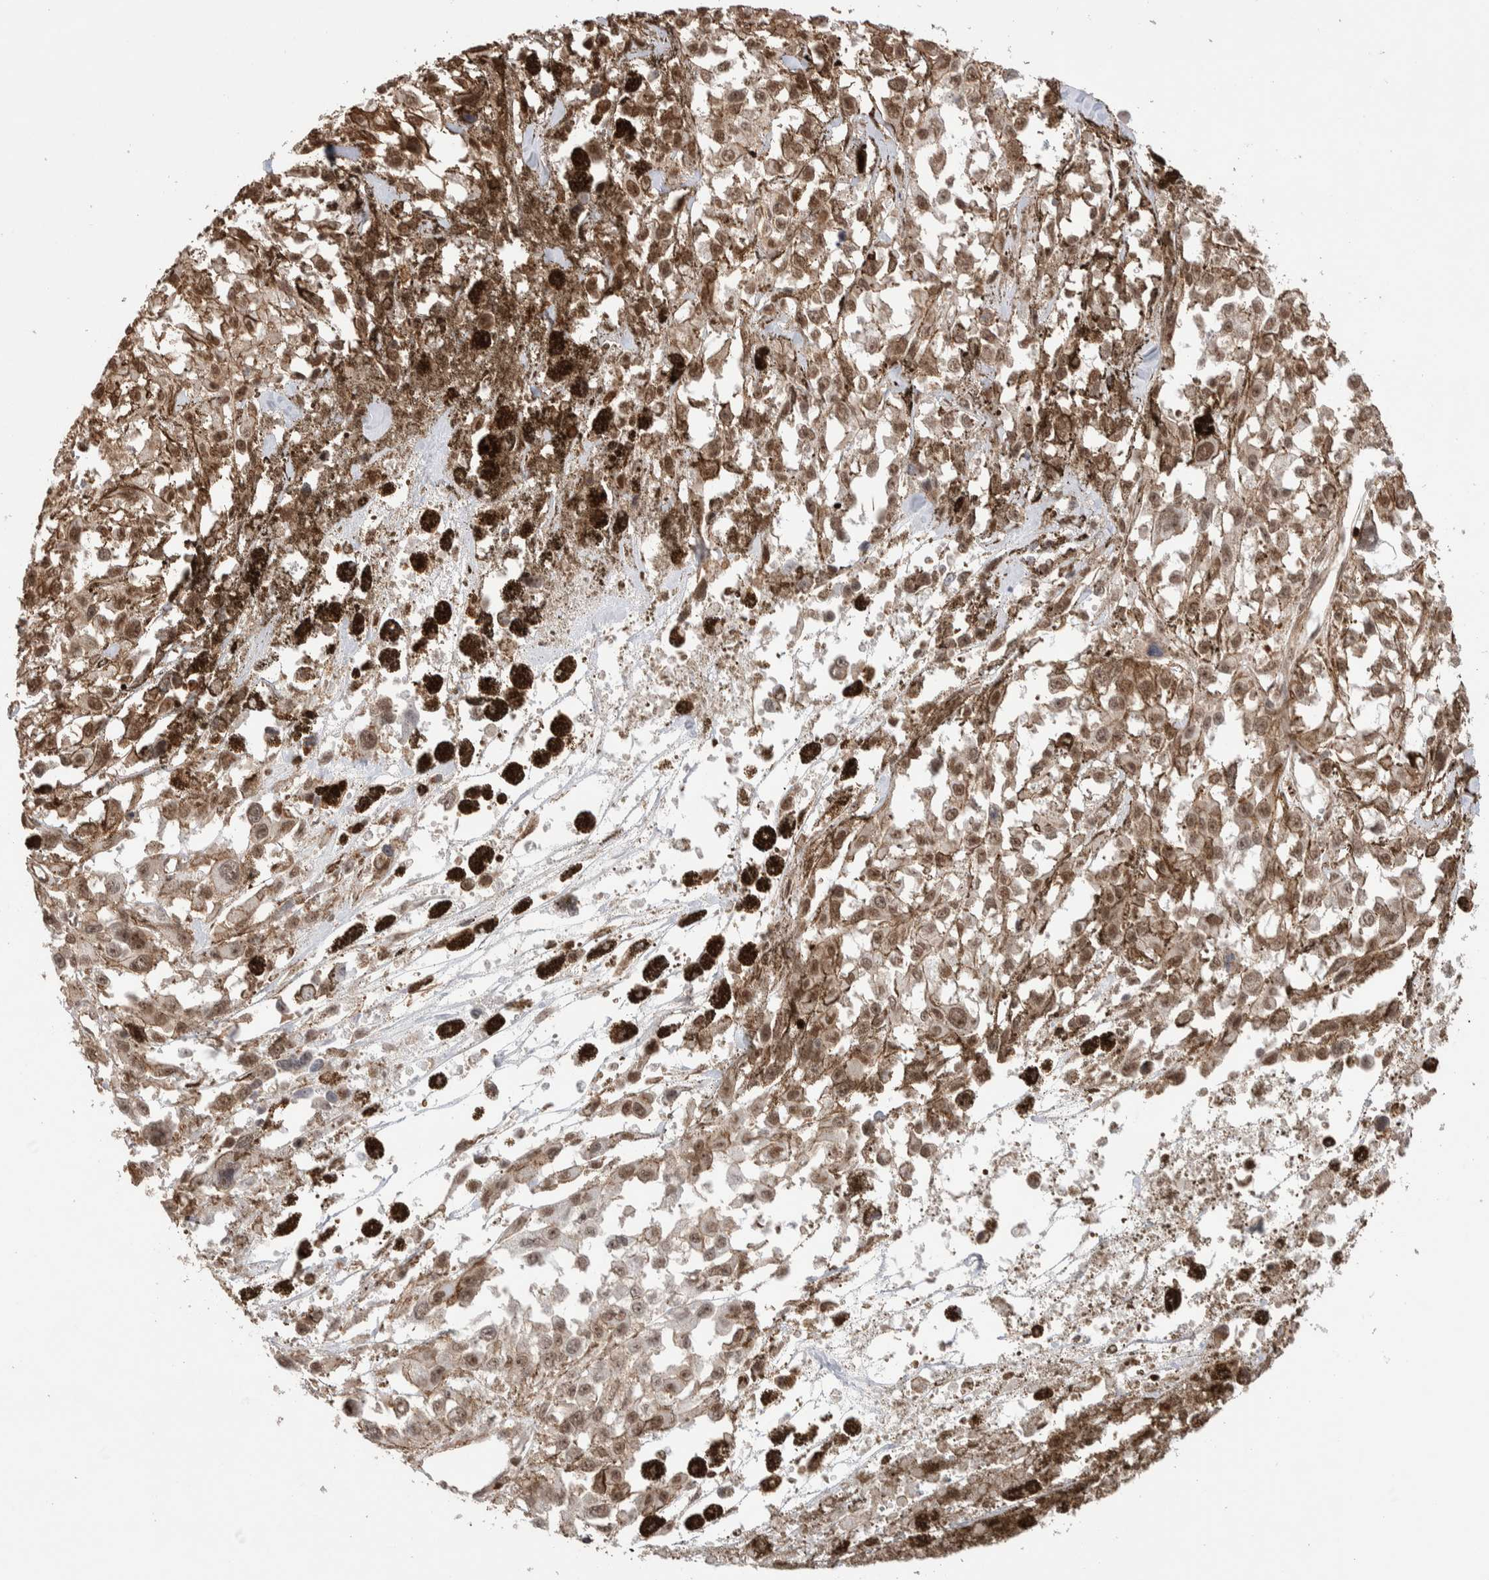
{"staining": {"intensity": "weak", "quantity": ">75%", "location": "cytoplasmic/membranous,nuclear"}, "tissue": "melanoma", "cell_type": "Tumor cells", "image_type": "cancer", "snomed": [{"axis": "morphology", "description": "Malignant melanoma, Metastatic site"}, {"axis": "topography", "description": "Lymph node"}], "caption": "Immunohistochemical staining of malignant melanoma (metastatic site) demonstrates low levels of weak cytoplasmic/membranous and nuclear expression in about >75% of tumor cells.", "gene": "ZNF704", "patient": {"sex": "male", "age": 59}}